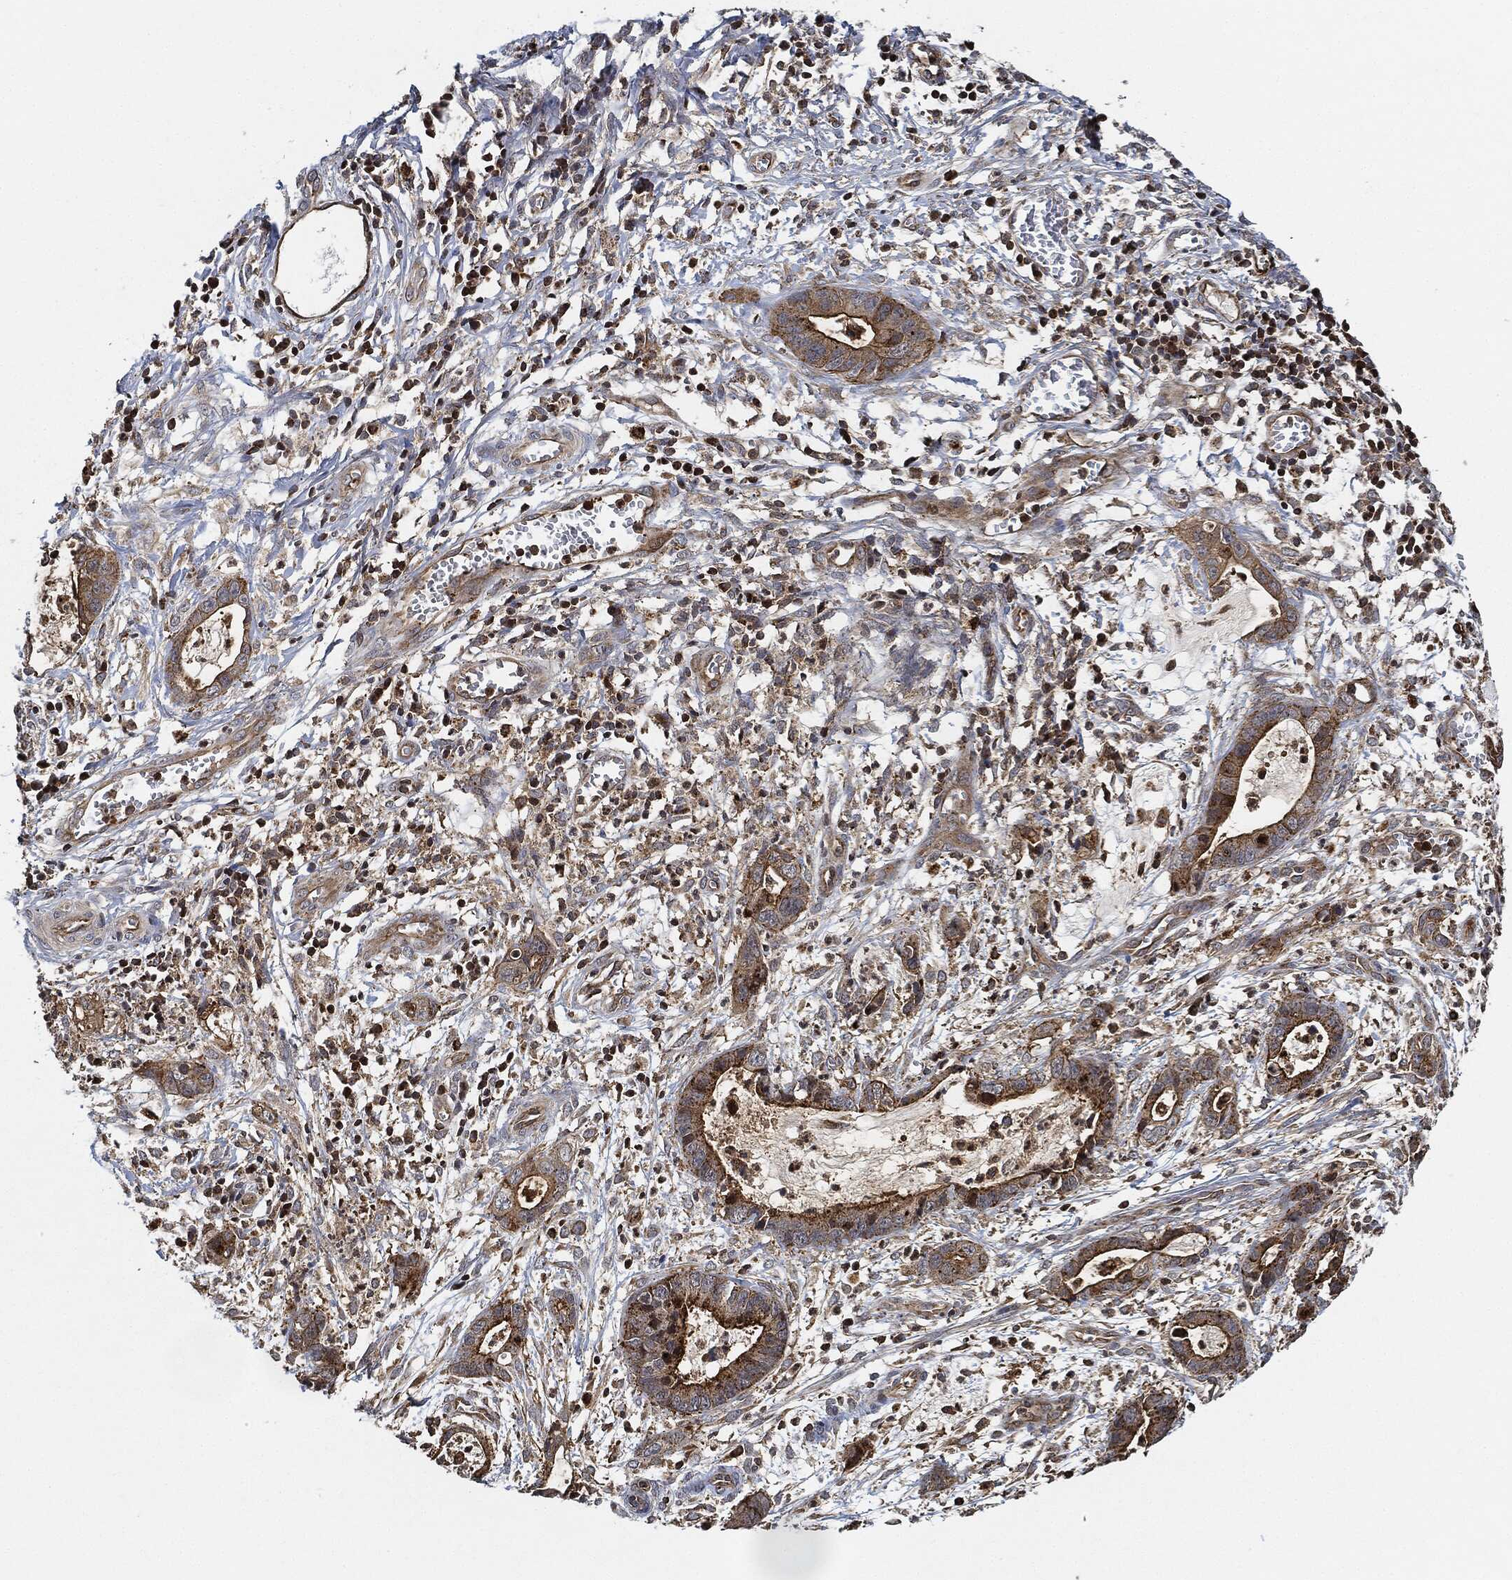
{"staining": {"intensity": "strong", "quantity": "25%-75%", "location": "cytoplasmic/membranous"}, "tissue": "cervical cancer", "cell_type": "Tumor cells", "image_type": "cancer", "snomed": [{"axis": "morphology", "description": "Adenocarcinoma, NOS"}, {"axis": "topography", "description": "Cervix"}], "caption": "Immunohistochemical staining of cervical adenocarcinoma displays high levels of strong cytoplasmic/membranous protein staining in approximately 25%-75% of tumor cells.", "gene": "MAP3K3", "patient": {"sex": "female", "age": 44}}